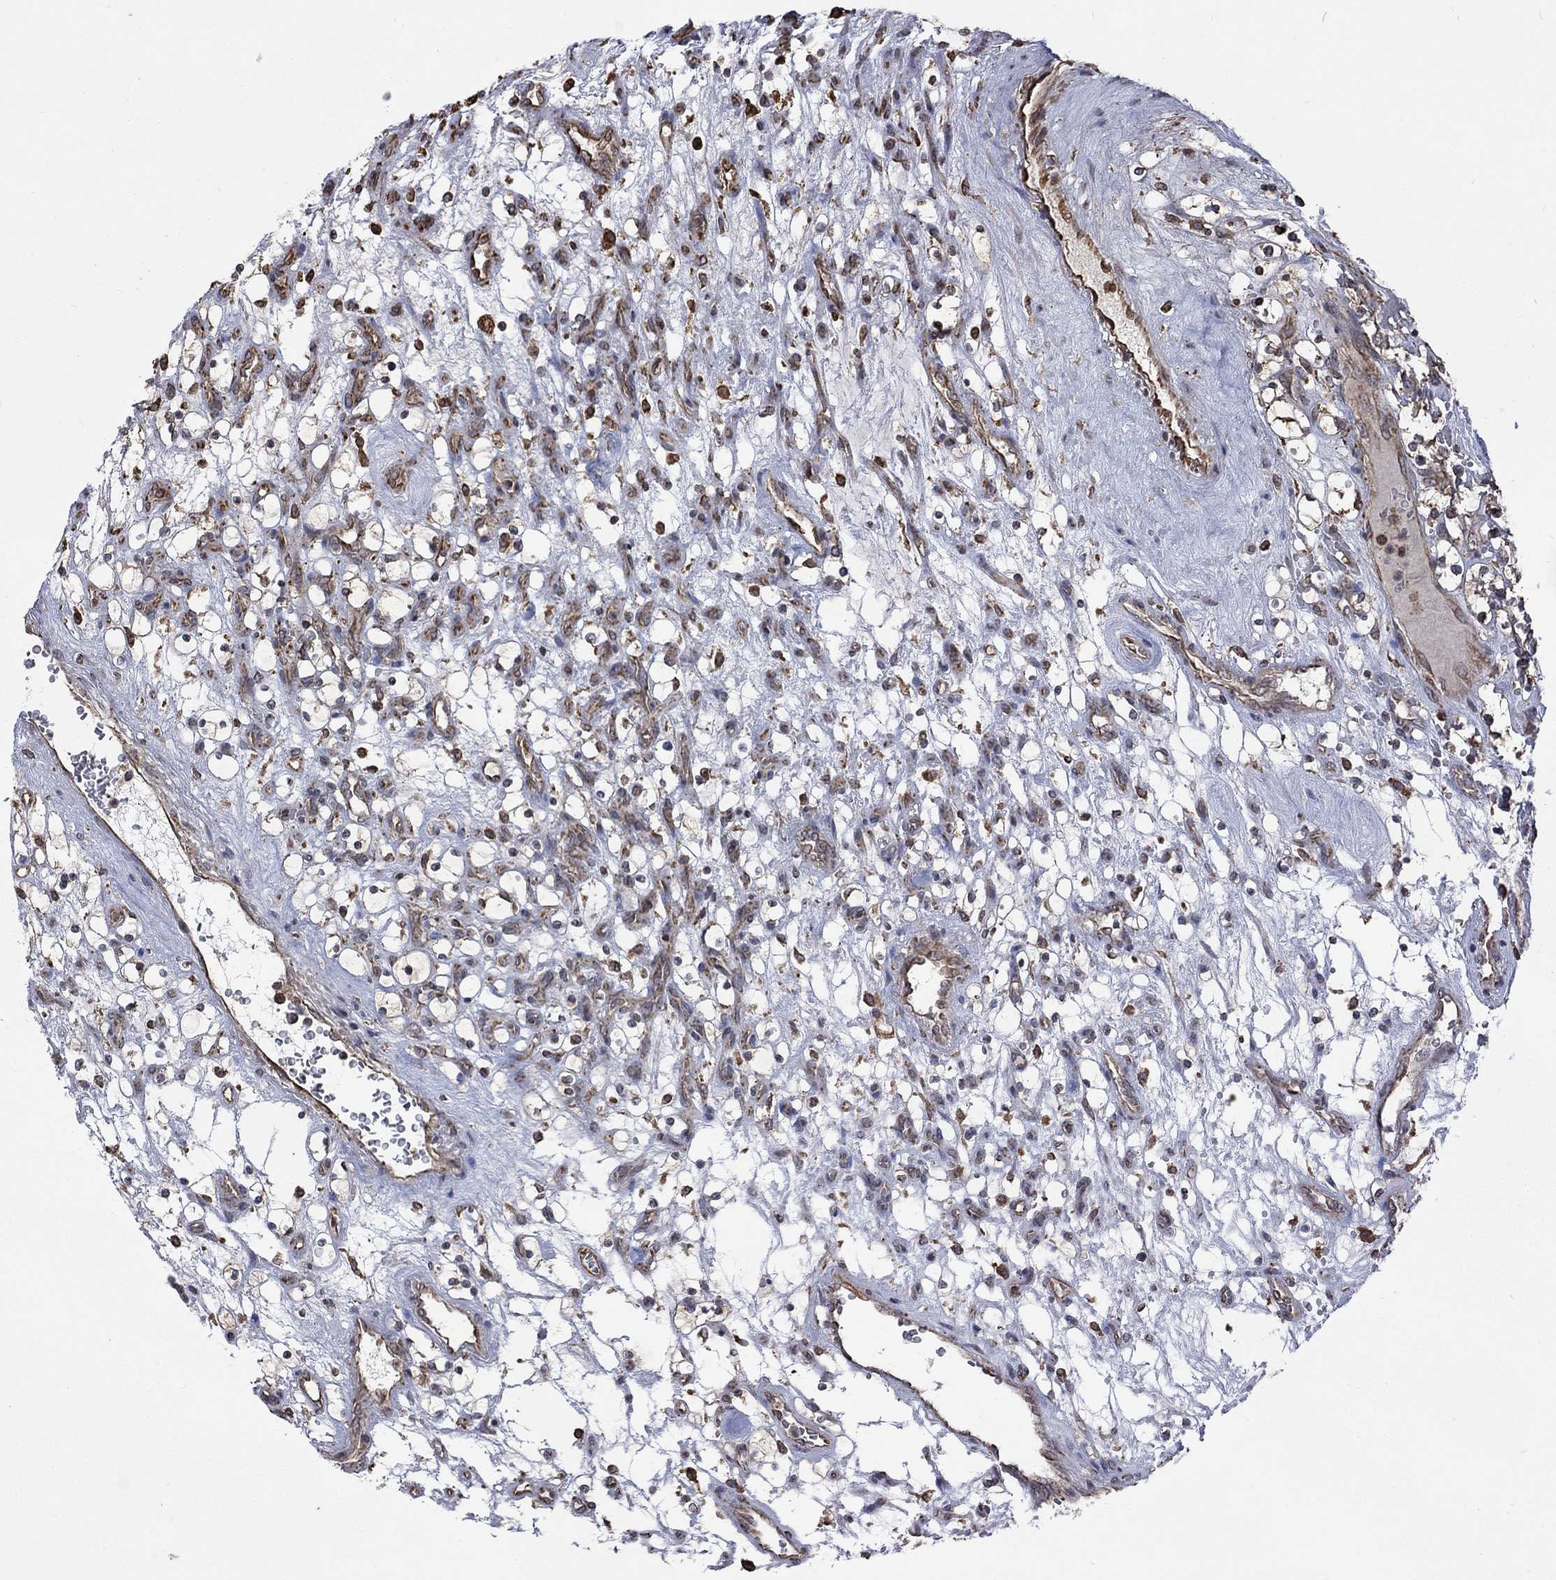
{"staining": {"intensity": "moderate", "quantity": "25%-75%", "location": "cytoplasmic/membranous"}, "tissue": "renal cancer", "cell_type": "Tumor cells", "image_type": "cancer", "snomed": [{"axis": "morphology", "description": "Adenocarcinoma, NOS"}, {"axis": "topography", "description": "Kidney"}], "caption": "Human renal cancer stained with a brown dye exhibits moderate cytoplasmic/membranous positive staining in about 25%-75% of tumor cells.", "gene": "ESRRA", "patient": {"sex": "female", "age": 69}}